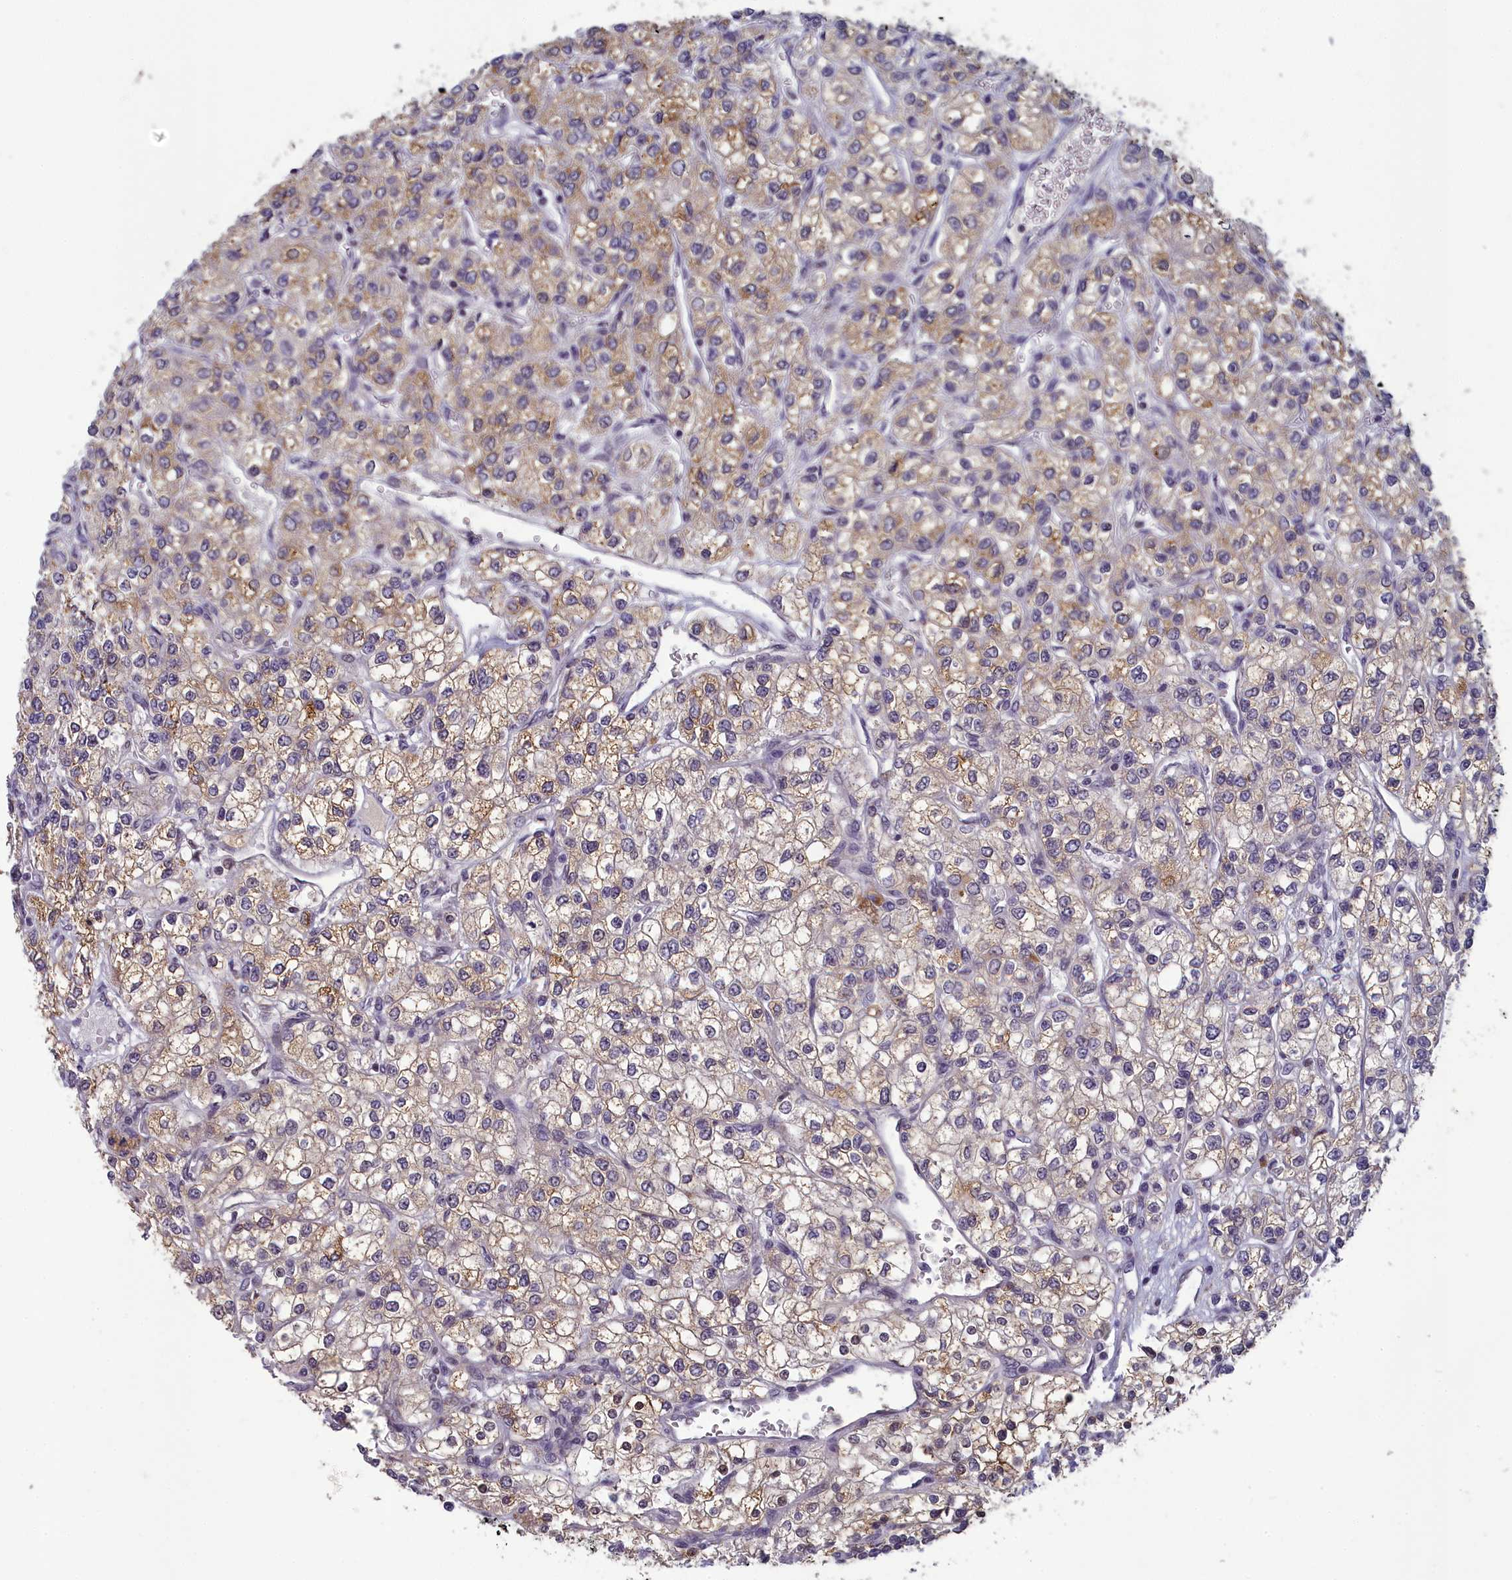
{"staining": {"intensity": "weak", "quantity": ">75%", "location": "cytoplasmic/membranous"}, "tissue": "renal cancer", "cell_type": "Tumor cells", "image_type": "cancer", "snomed": [{"axis": "morphology", "description": "Adenocarcinoma, NOS"}, {"axis": "topography", "description": "Kidney"}], "caption": "Immunohistochemistry photomicrograph of human renal adenocarcinoma stained for a protein (brown), which demonstrates low levels of weak cytoplasmic/membranous staining in about >75% of tumor cells.", "gene": "MT-CO3", "patient": {"sex": "male", "age": 80}}